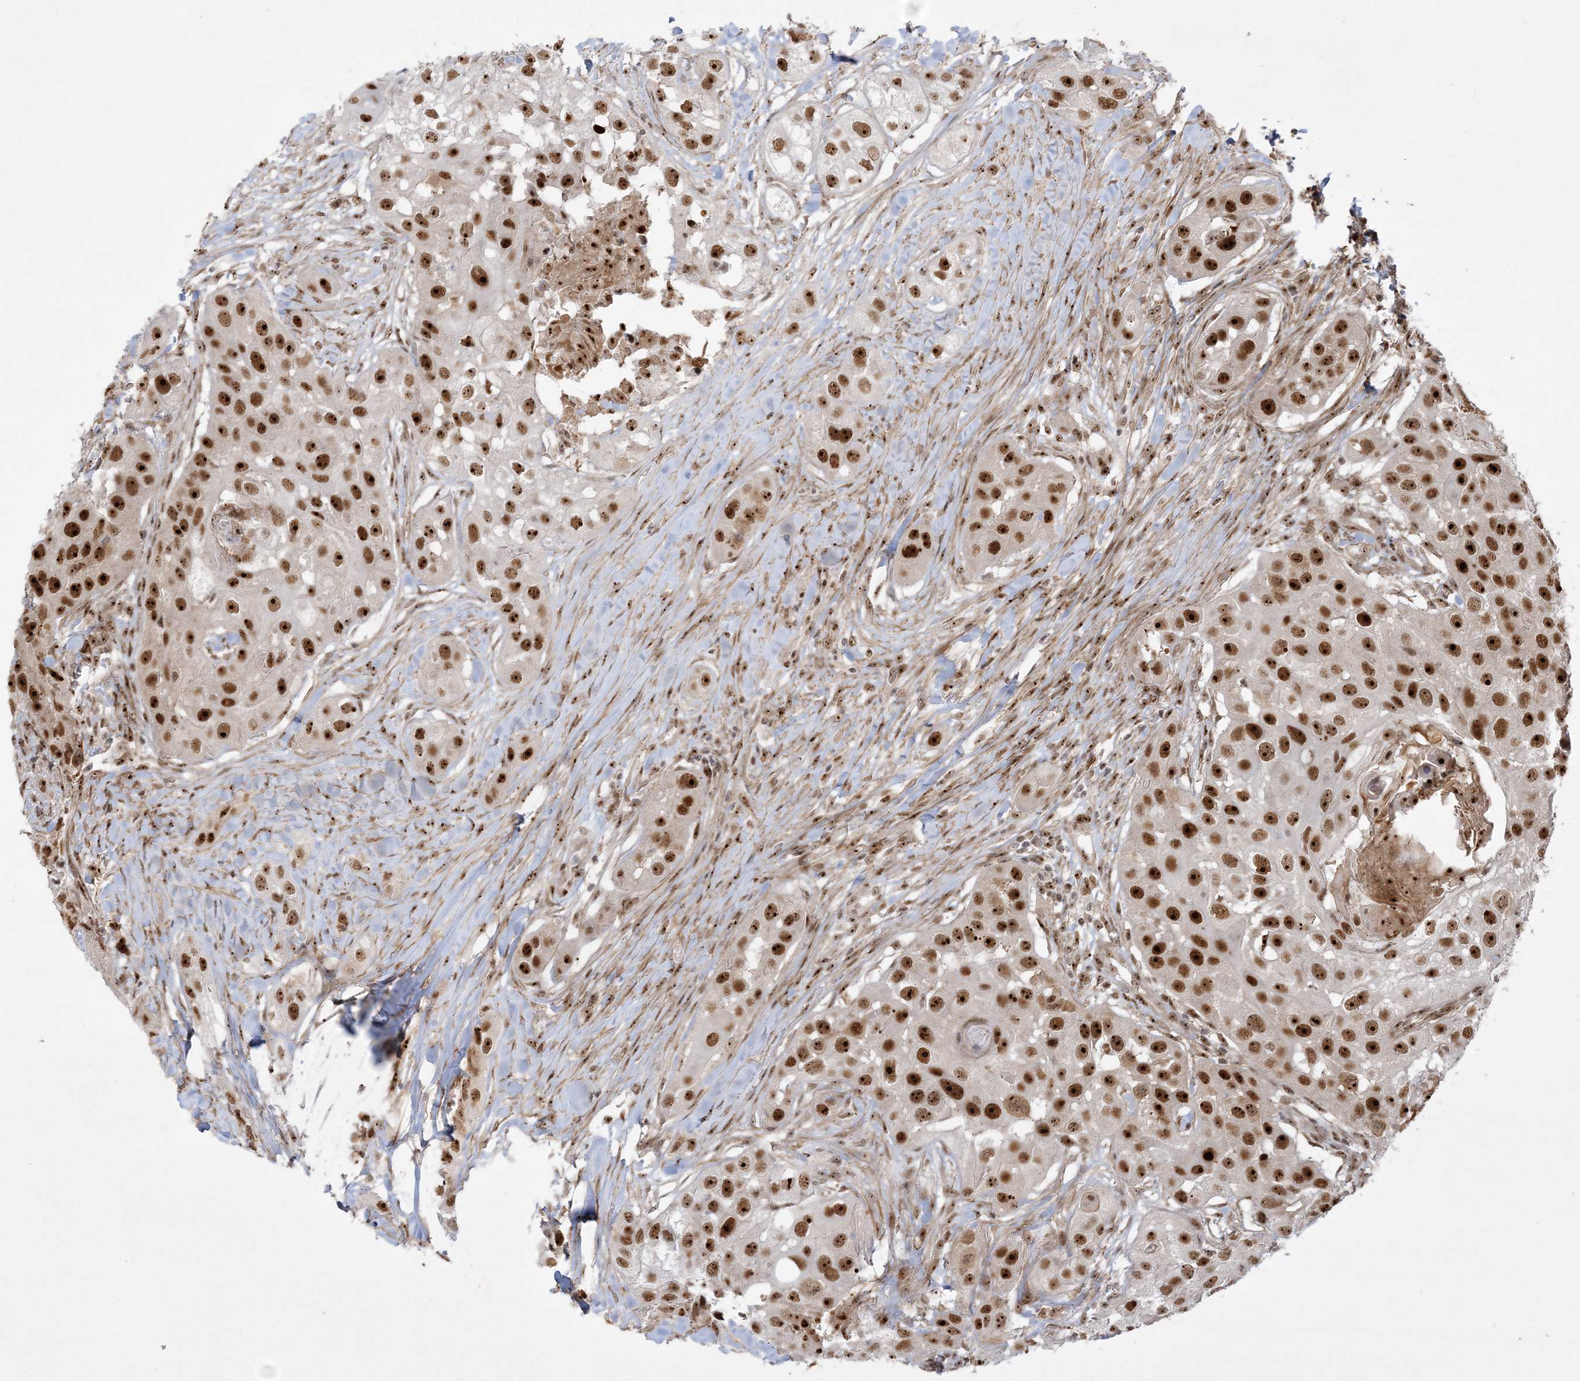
{"staining": {"intensity": "strong", "quantity": ">75%", "location": "nuclear"}, "tissue": "head and neck cancer", "cell_type": "Tumor cells", "image_type": "cancer", "snomed": [{"axis": "morphology", "description": "Normal tissue, NOS"}, {"axis": "morphology", "description": "Squamous cell carcinoma, NOS"}, {"axis": "topography", "description": "Skeletal muscle"}, {"axis": "topography", "description": "Head-Neck"}], "caption": "Human squamous cell carcinoma (head and neck) stained with a brown dye demonstrates strong nuclear positive staining in about >75% of tumor cells.", "gene": "NPM3", "patient": {"sex": "male", "age": 51}}